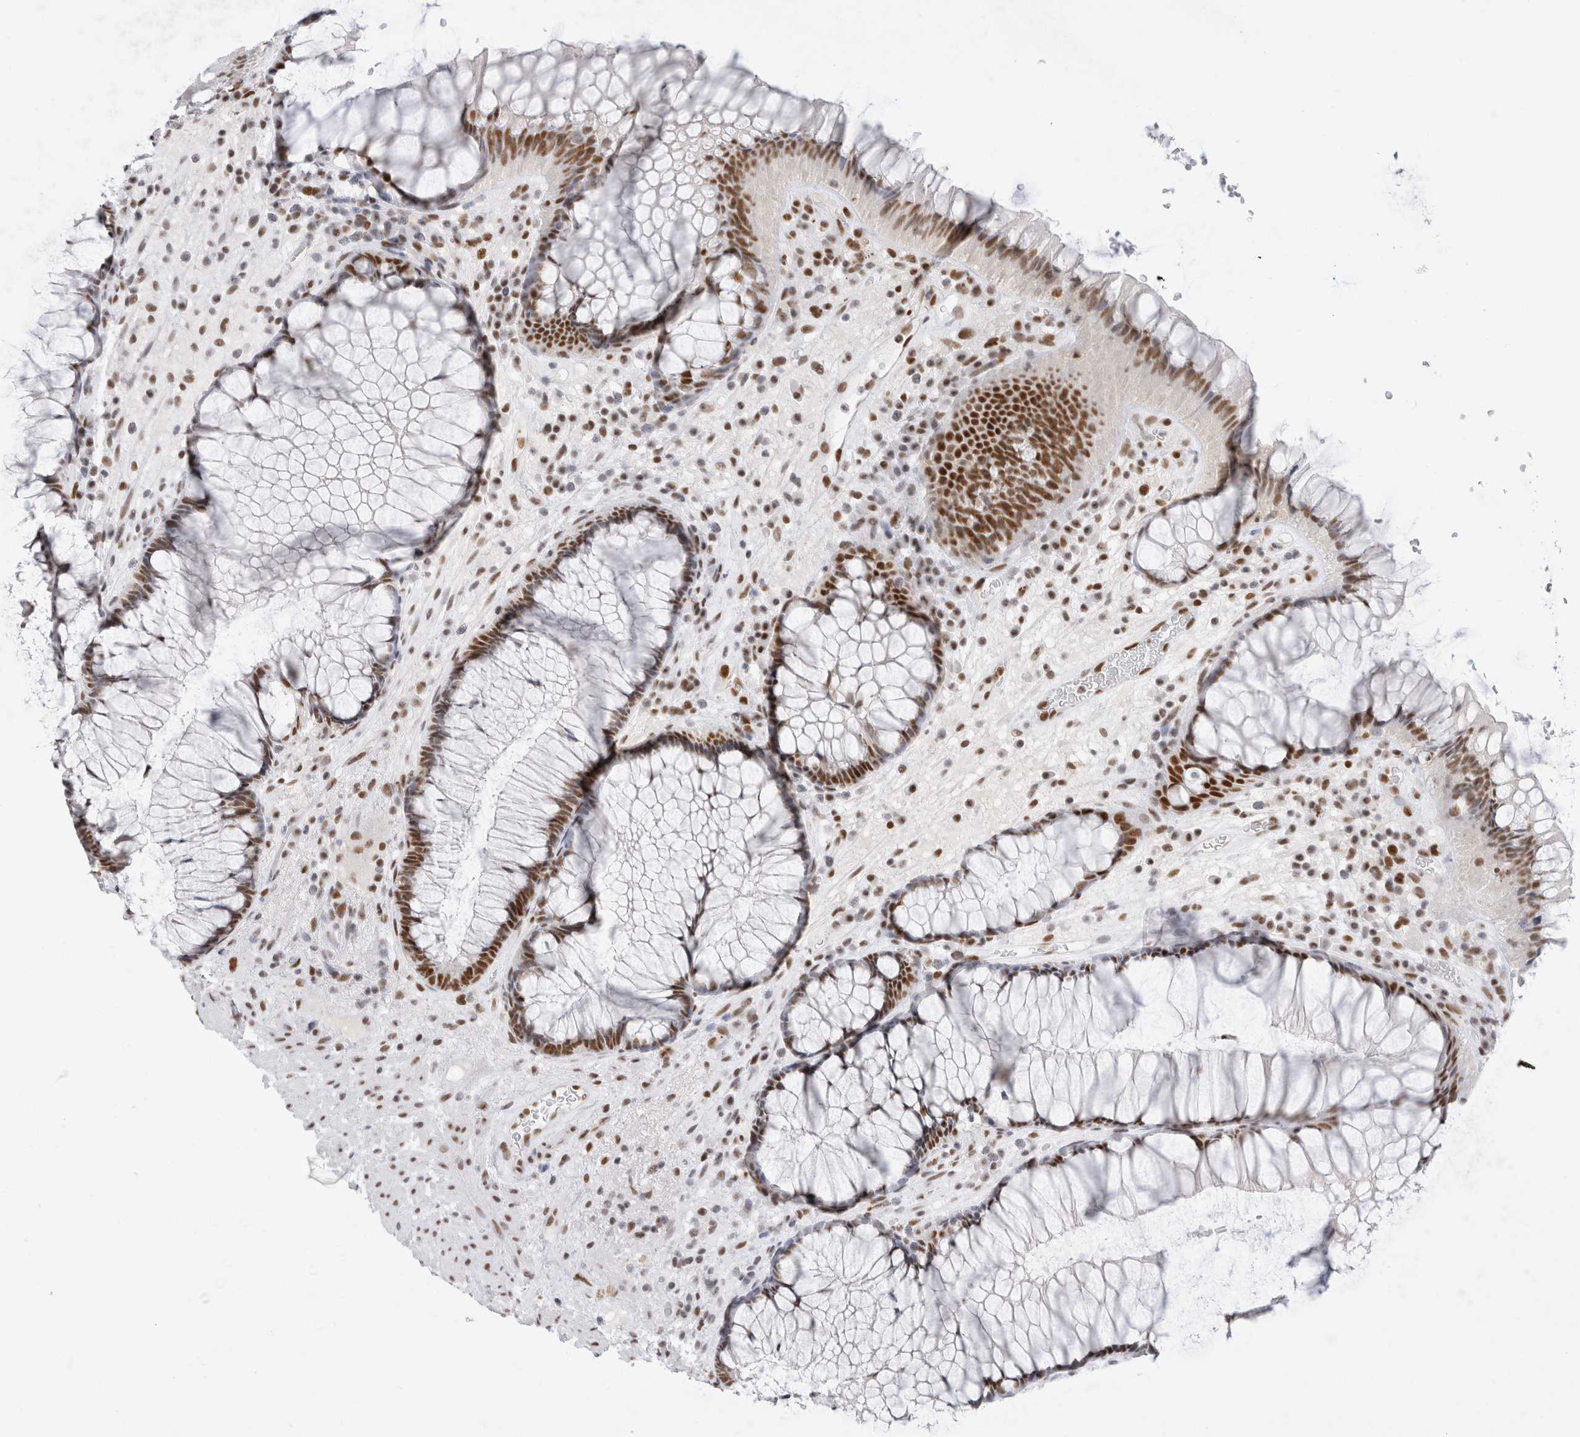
{"staining": {"intensity": "moderate", "quantity": ">75%", "location": "nuclear"}, "tissue": "rectum", "cell_type": "Glandular cells", "image_type": "normal", "snomed": [{"axis": "morphology", "description": "Normal tissue, NOS"}, {"axis": "topography", "description": "Rectum"}], "caption": "Immunohistochemistry of benign rectum demonstrates medium levels of moderate nuclear staining in about >75% of glandular cells. (DAB (3,3'-diaminobenzidine) IHC, brown staining for protein, blue staining for nuclei).", "gene": "COPS7A", "patient": {"sex": "male", "age": 51}}